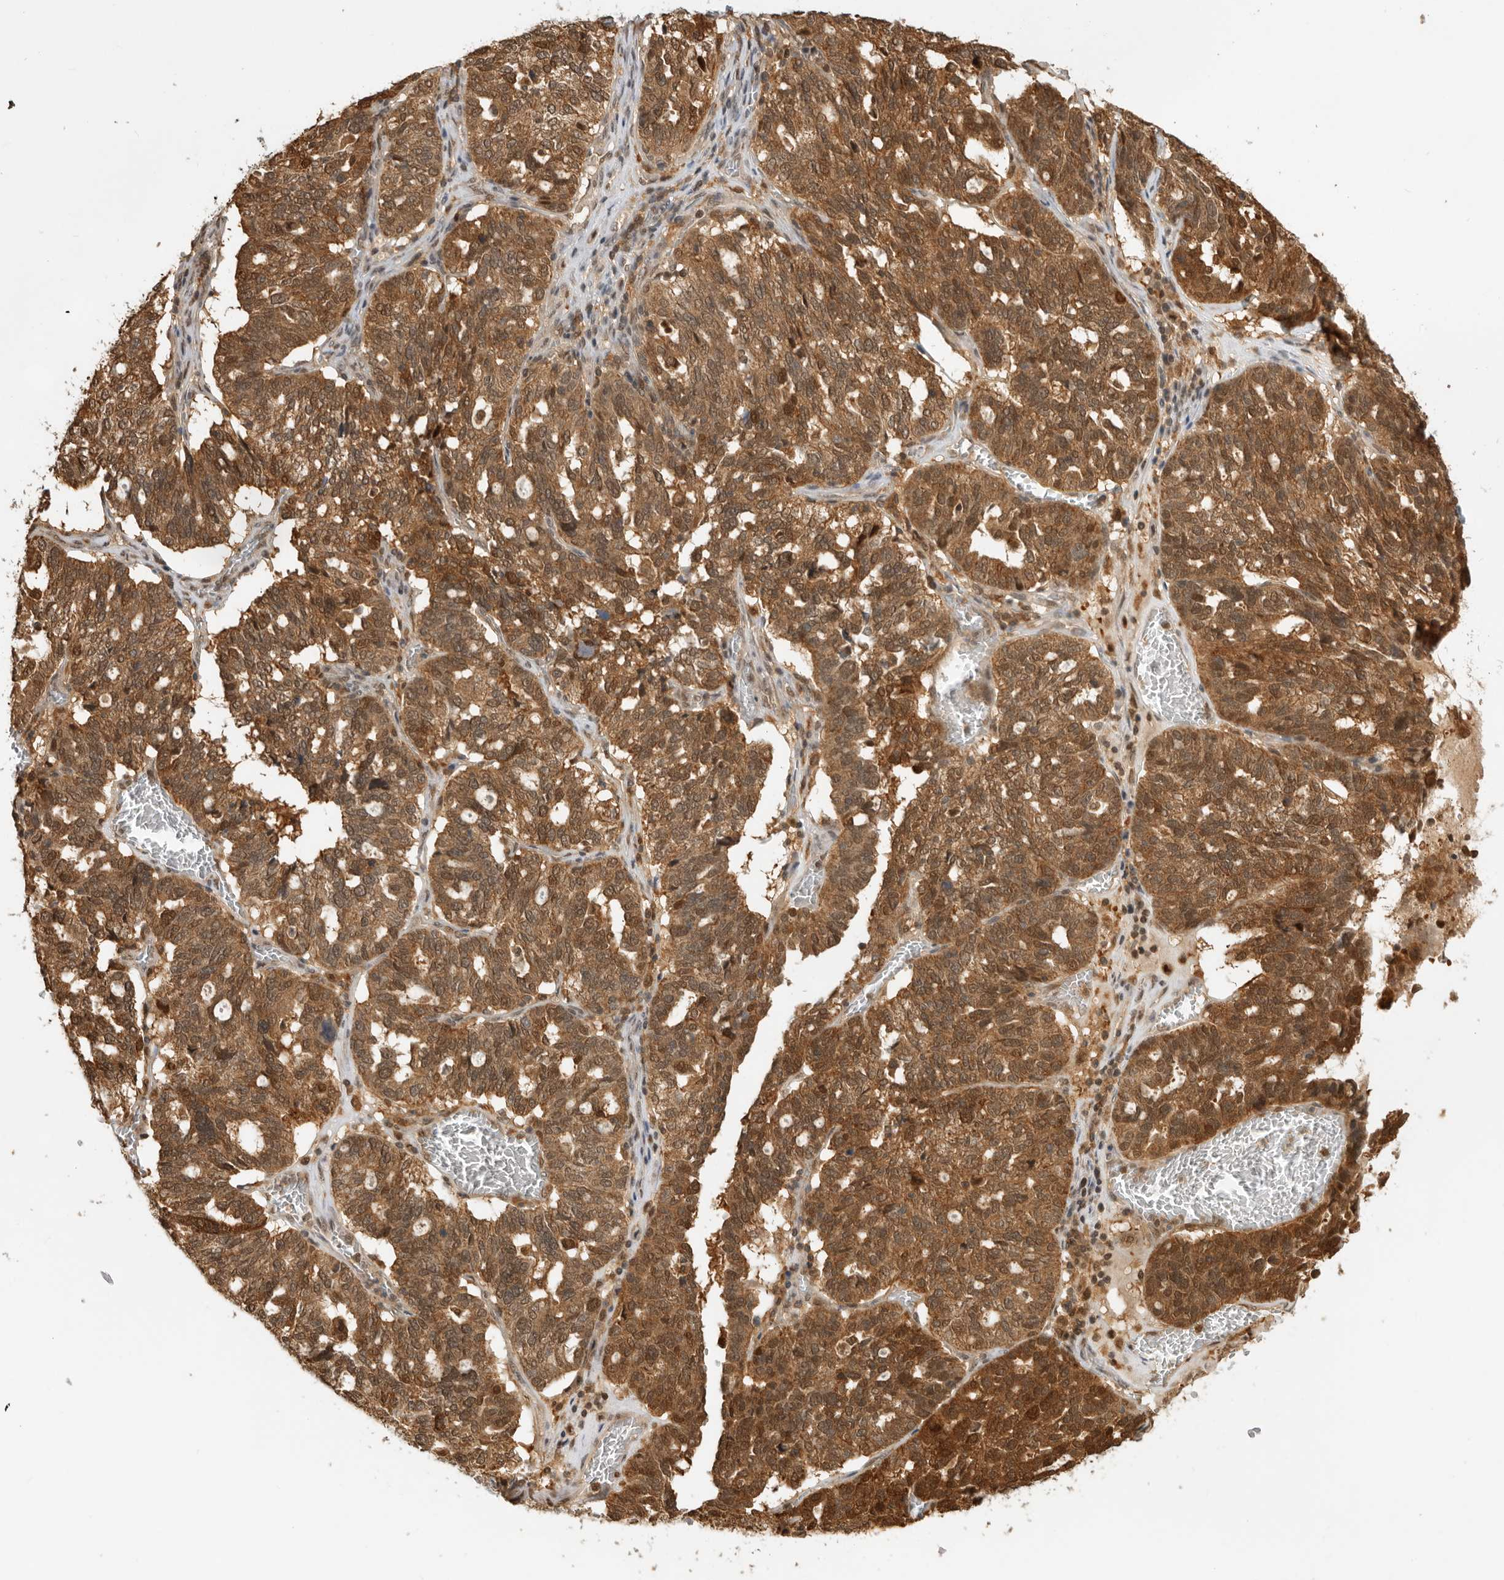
{"staining": {"intensity": "moderate", "quantity": ">75%", "location": "cytoplasmic/membranous,nuclear"}, "tissue": "ovarian cancer", "cell_type": "Tumor cells", "image_type": "cancer", "snomed": [{"axis": "morphology", "description": "Cystadenocarcinoma, serous, NOS"}, {"axis": "topography", "description": "Ovary"}], "caption": "IHC histopathology image of ovarian serous cystadenocarcinoma stained for a protein (brown), which exhibits medium levels of moderate cytoplasmic/membranous and nuclear positivity in approximately >75% of tumor cells.", "gene": "ADPRS", "patient": {"sex": "female", "age": 59}}